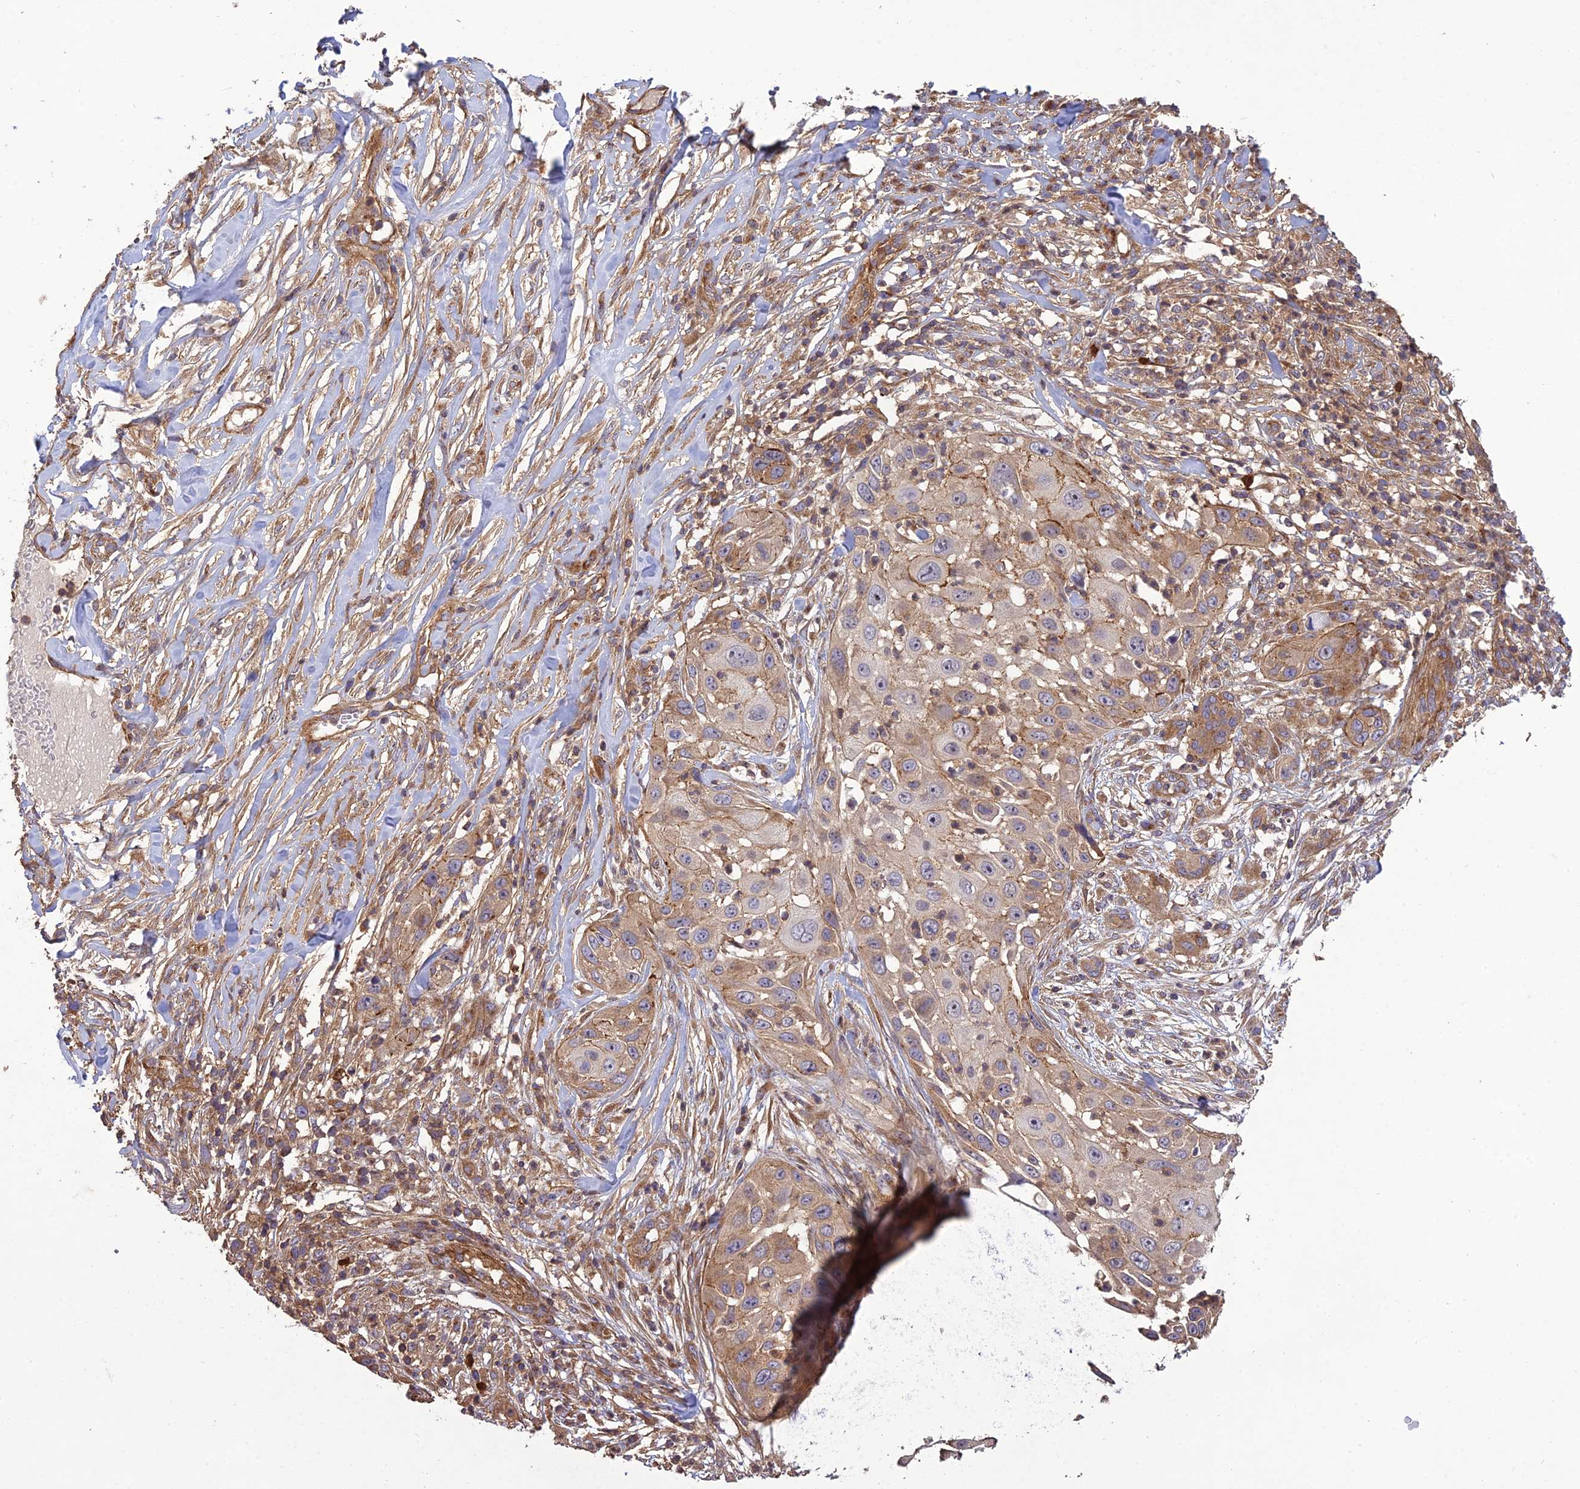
{"staining": {"intensity": "moderate", "quantity": "25%-75%", "location": "cytoplasmic/membranous"}, "tissue": "skin cancer", "cell_type": "Tumor cells", "image_type": "cancer", "snomed": [{"axis": "morphology", "description": "Squamous cell carcinoma, NOS"}, {"axis": "topography", "description": "Skin"}], "caption": "IHC image of neoplastic tissue: human squamous cell carcinoma (skin) stained using immunohistochemistry (IHC) demonstrates medium levels of moderate protein expression localized specifically in the cytoplasmic/membranous of tumor cells, appearing as a cytoplasmic/membranous brown color.", "gene": "TMEM131L", "patient": {"sex": "female", "age": 44}}